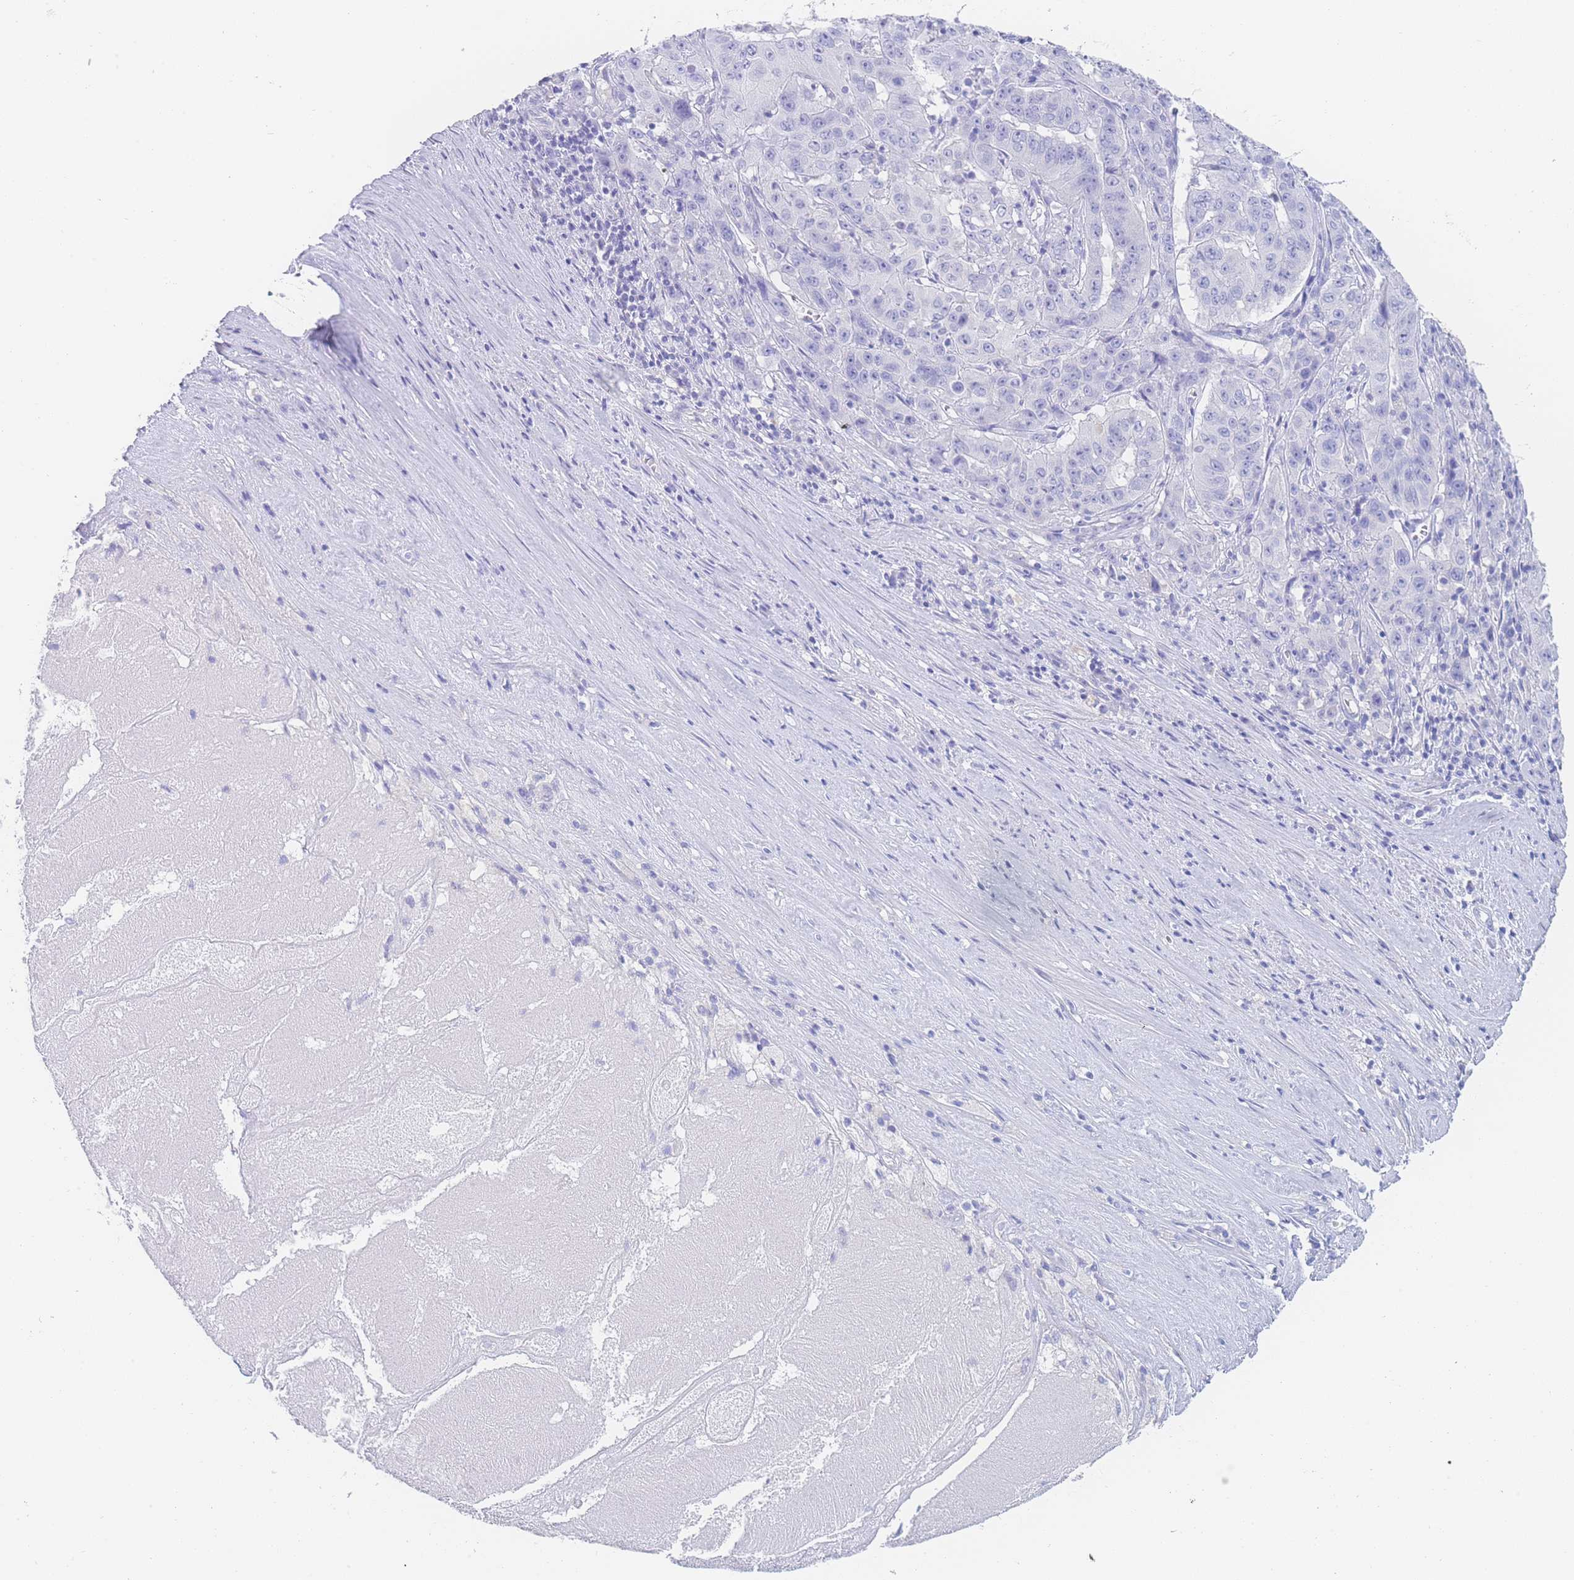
{"staining": {"intensity": "negative", "quantity": "none", "location": "none"}, "tissue": "pancreatic cancer", "cell_type": "Tumor cells", "image_type": "cancer", "snomed": [{"axis": "morphology", "description": "Adenocarcinoma, NOS"}, {"axis": "topography", "description": "Pancreas"}], "caption": "This is an immunohistochemistry photomicrograph of human pancreatic cancer. There is no staining in tumor cells.", "gene": "LZTFL1", "patient": {"sex": "male", "age": 63}}